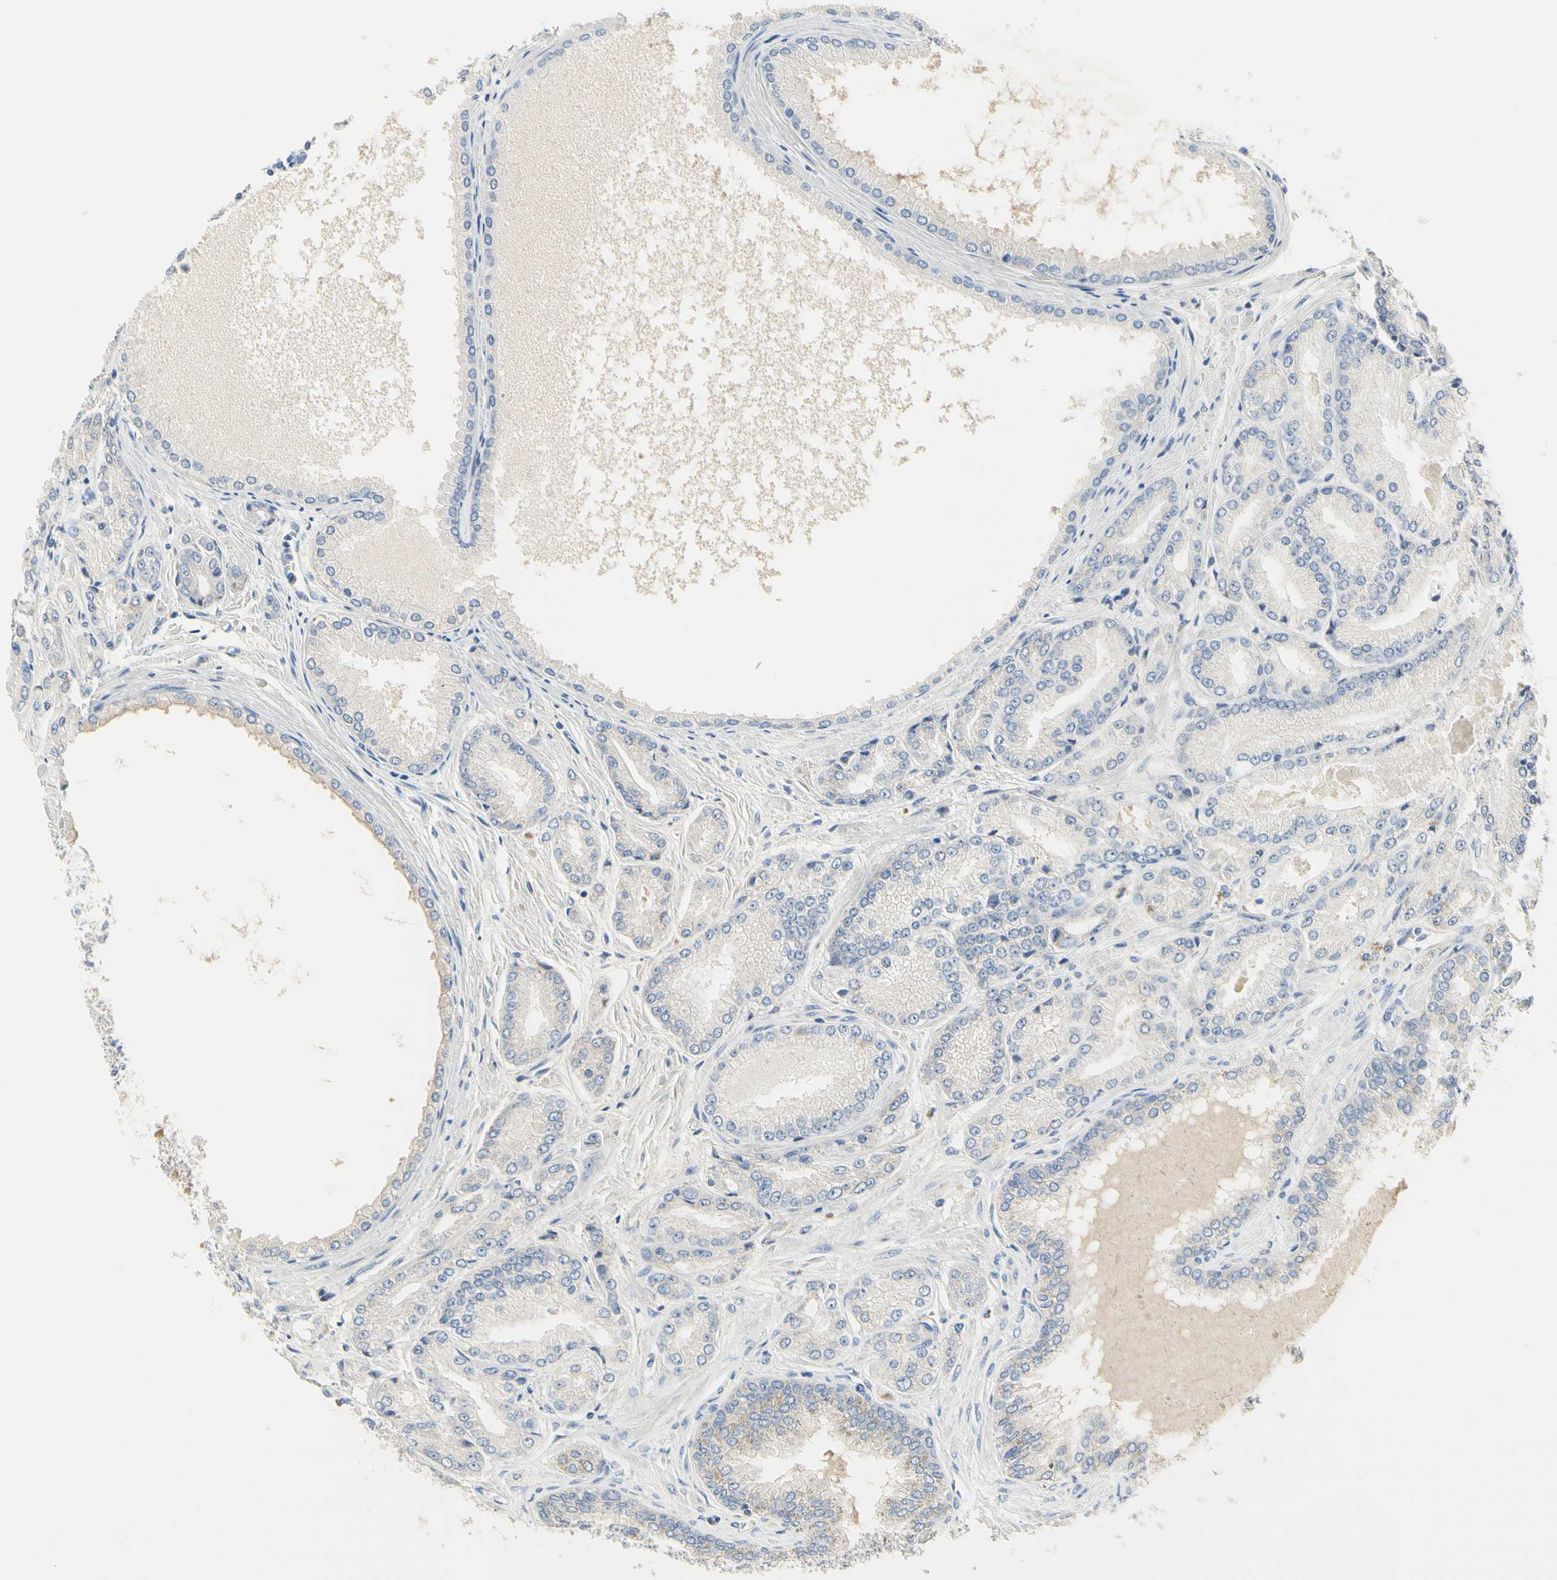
{"staining": {"intensity": "negative", "quantity": "none", "location": "none"}, "tissue": "prostate cancer", "cell_type": "Tumor cells", "image_type": "cancer", "snomed": [{"axis": "morphology", "description": "Adenocarcinoma, High grade"}, {"axis": "topography", "description": "Prostate"}], "caption": "Adenocarcinoma (high-grade) (prostate) was stained to show a protein in brown. There is no significant expression in tumor cells. (DAB (3,3'-diaminobenzidine) immunohistochemistry (IHC) with hematoxylin counter stain).", "gene": "NECTIN4", "patient": {"sex": "male", "age": 59}}